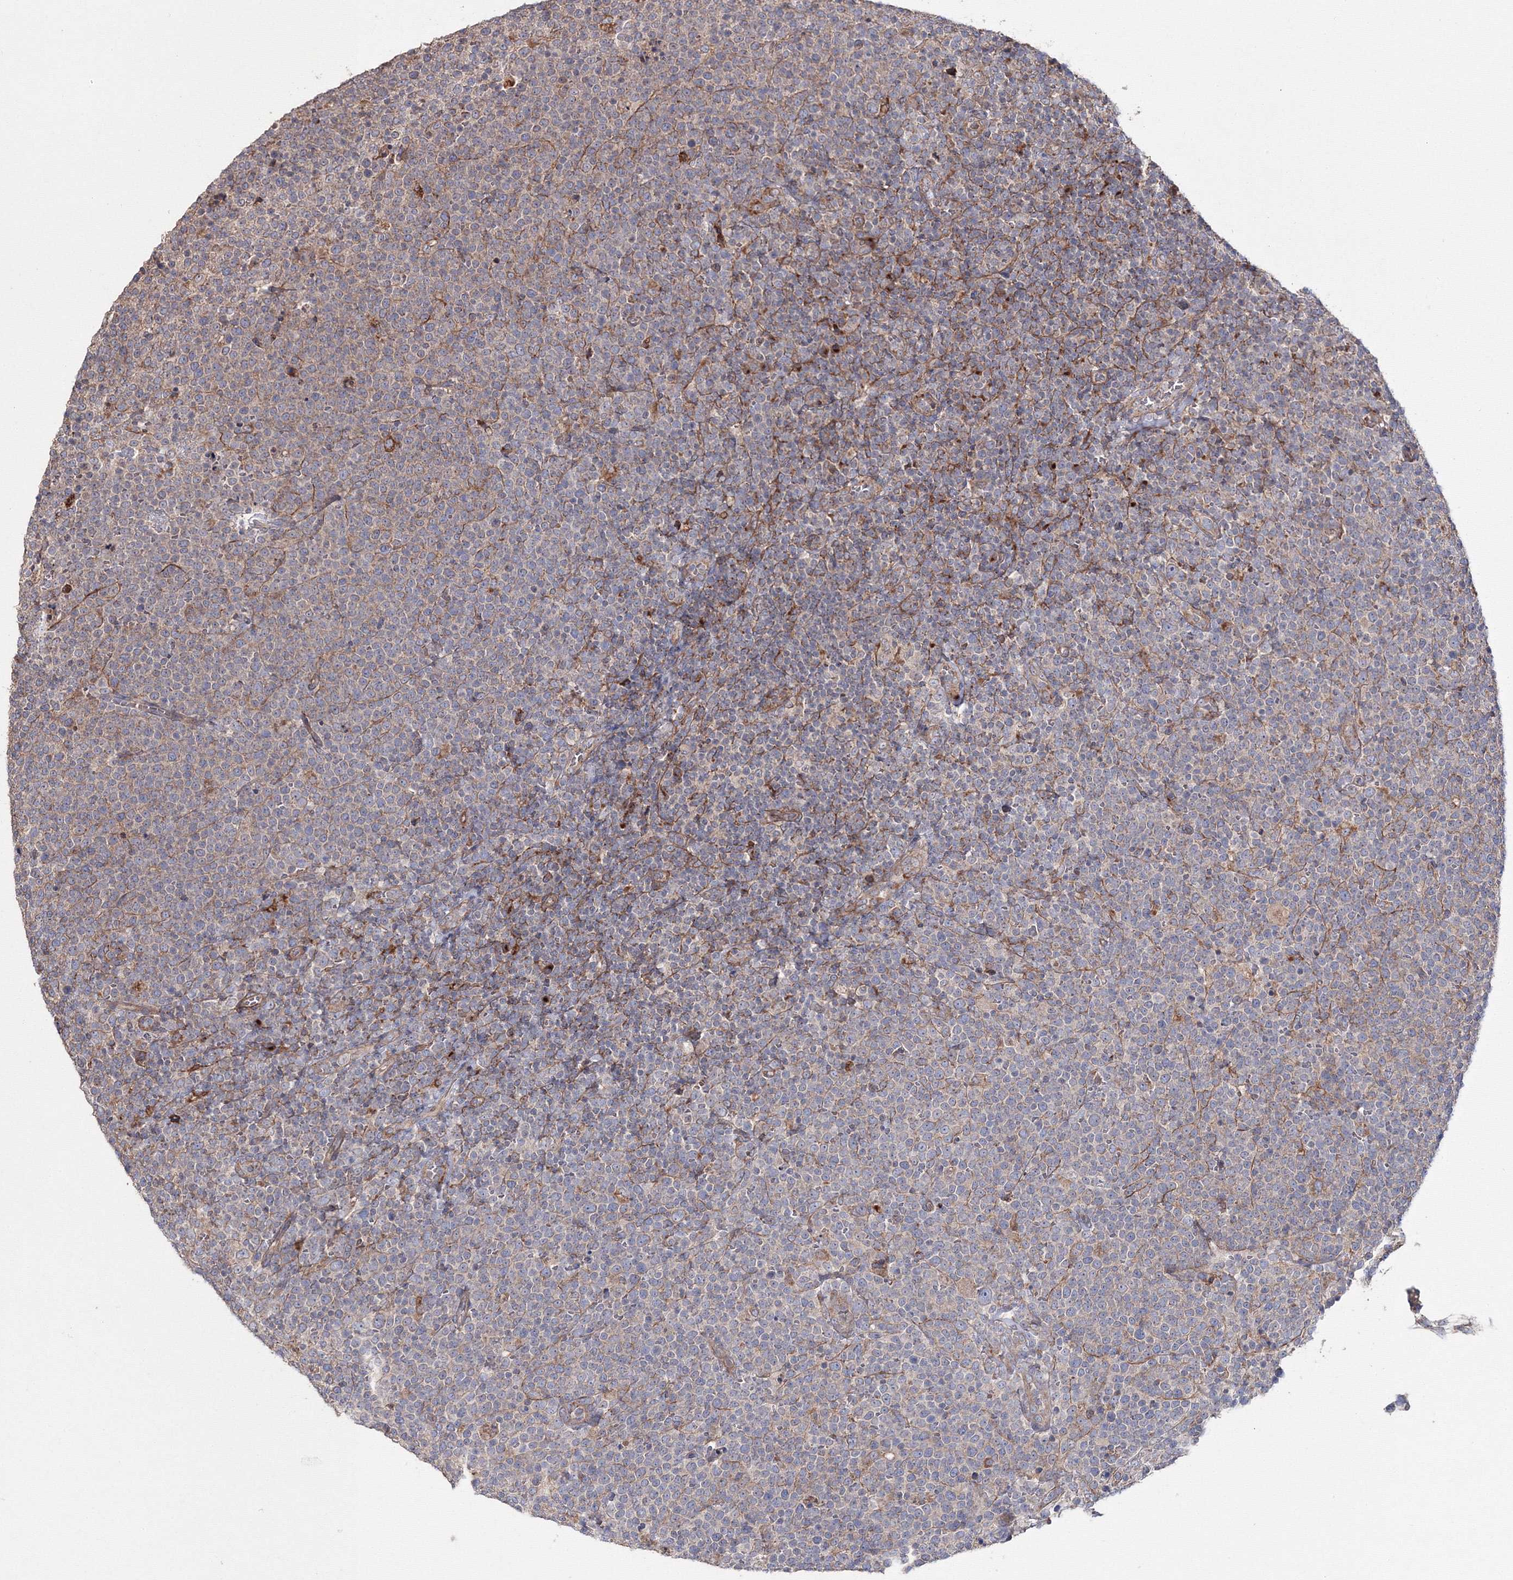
{"staining": {"intensity": "weak", "quantity": "25%-75%", "location": "cytoplasmic/membranous"}, "tissue": "lymphoma", "cell_type": "Tumor cells", "image_type": "cancer", "snomed": [{"axis": "morphology", "description": "Malignant lymphoma, non-Hodgkin's type, High grade"}, {"axis": "topography", "description": "Lymph node"}], "caption": "Brown immunohistochemical staining in lymphoma exhibits weak cytoplasmic/membranous staining in about 25%-75% of tumor cells.", "gene": "DDO", "patient": {"sex": "male", "age": 61}}